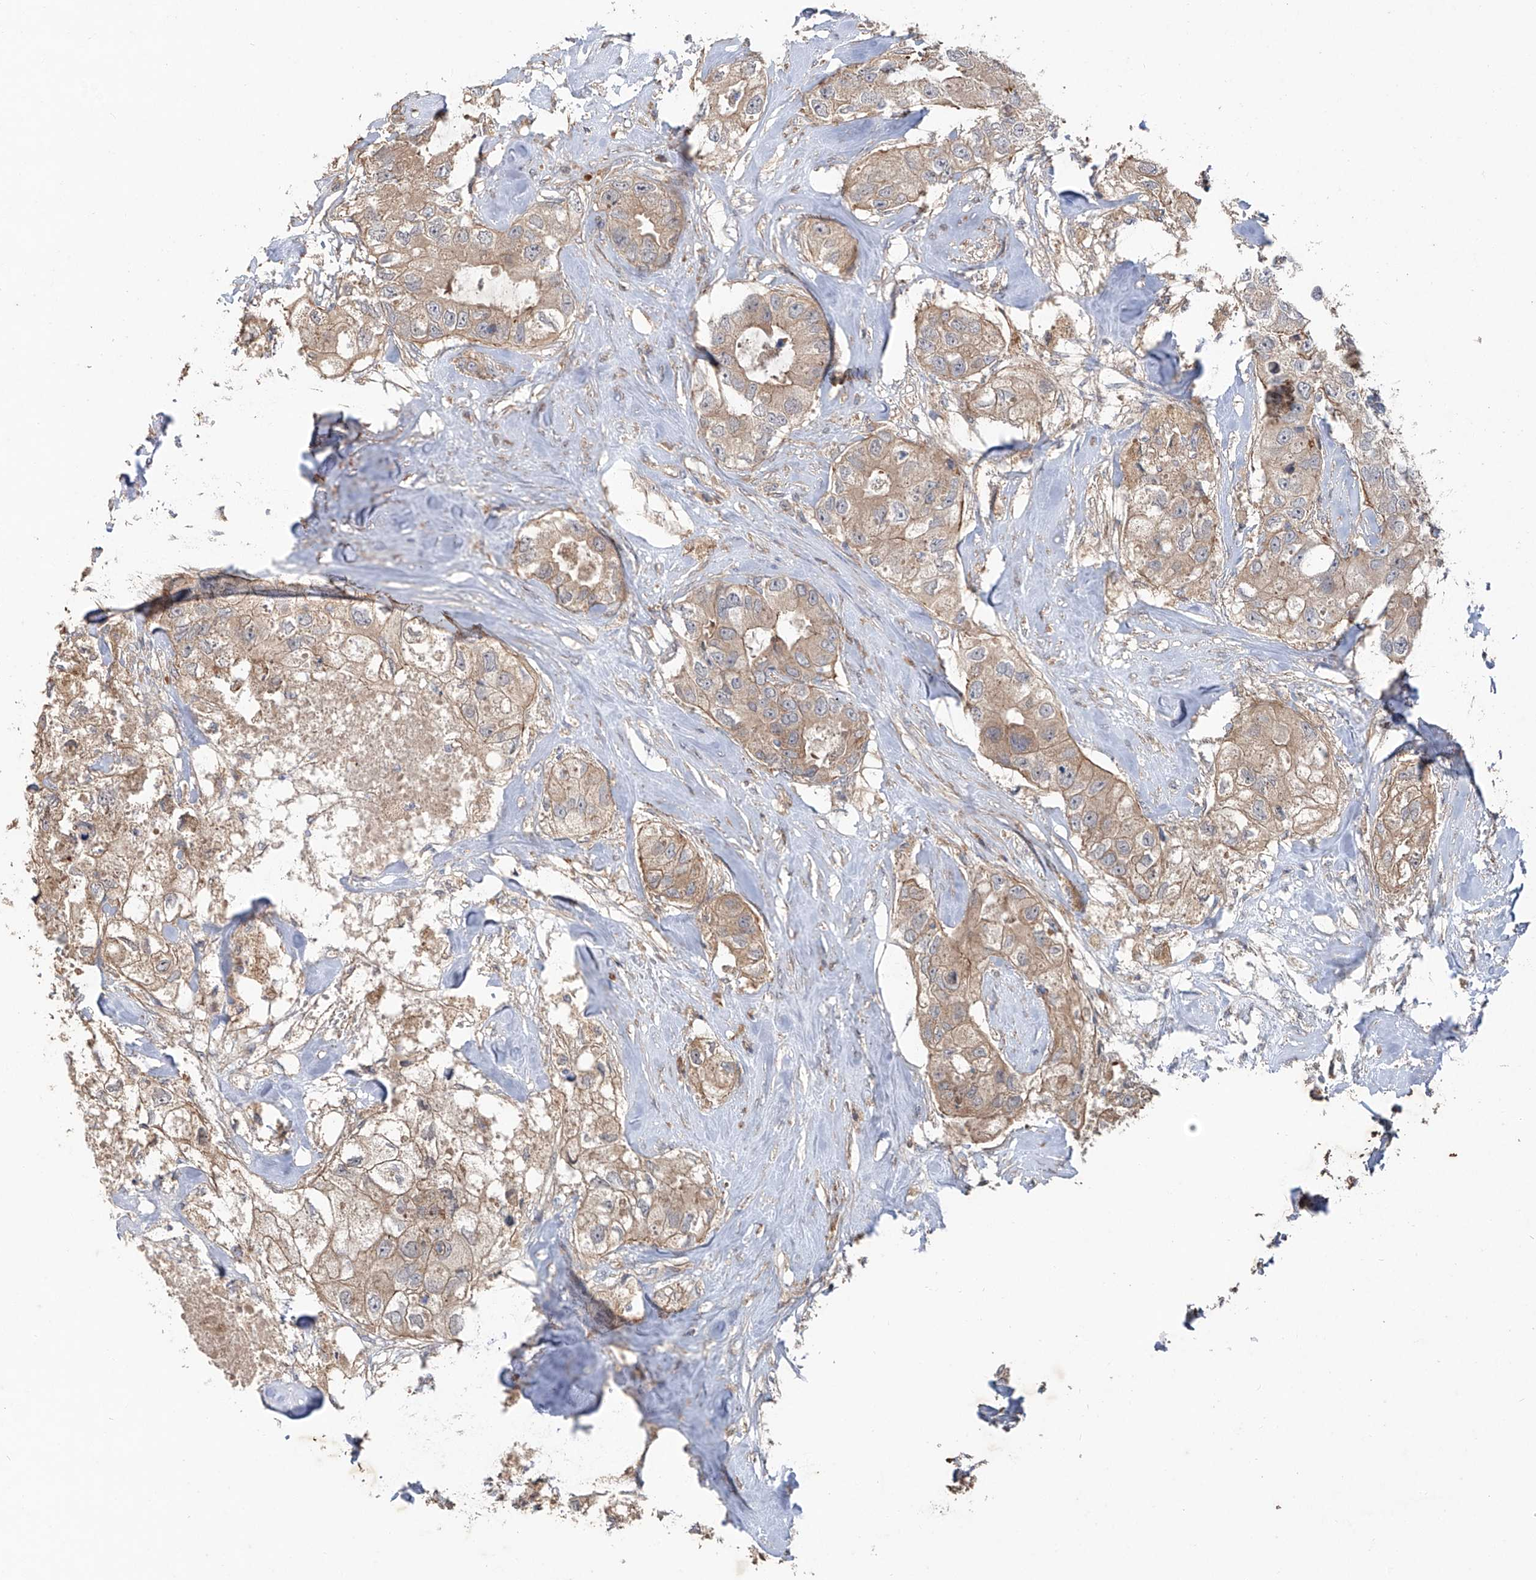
{"staining": {"intensity": "weak", "quantity": ">75%", "location": "cytoplasmic/membranous"}, "tissue": "breast cancer", "cell_type": "Tumor cells", "image_type": "cancer", "snomed": [{"axis": "morphology", "description": "Duct carcinoma"}, {"axis": "topography", "description": "Breast"}], "caption": "An IHC micrograph of neoplastic tissue is shown. Protein staining in brown labels weak cytoplasmic/membranous positivity in breast intraductal carcinoma within tumor cells. (Brightfield microscopy of DAB IHC at high magnification).", "gene": "EDN1", "patient": {"sex": "female", "age": 62}}